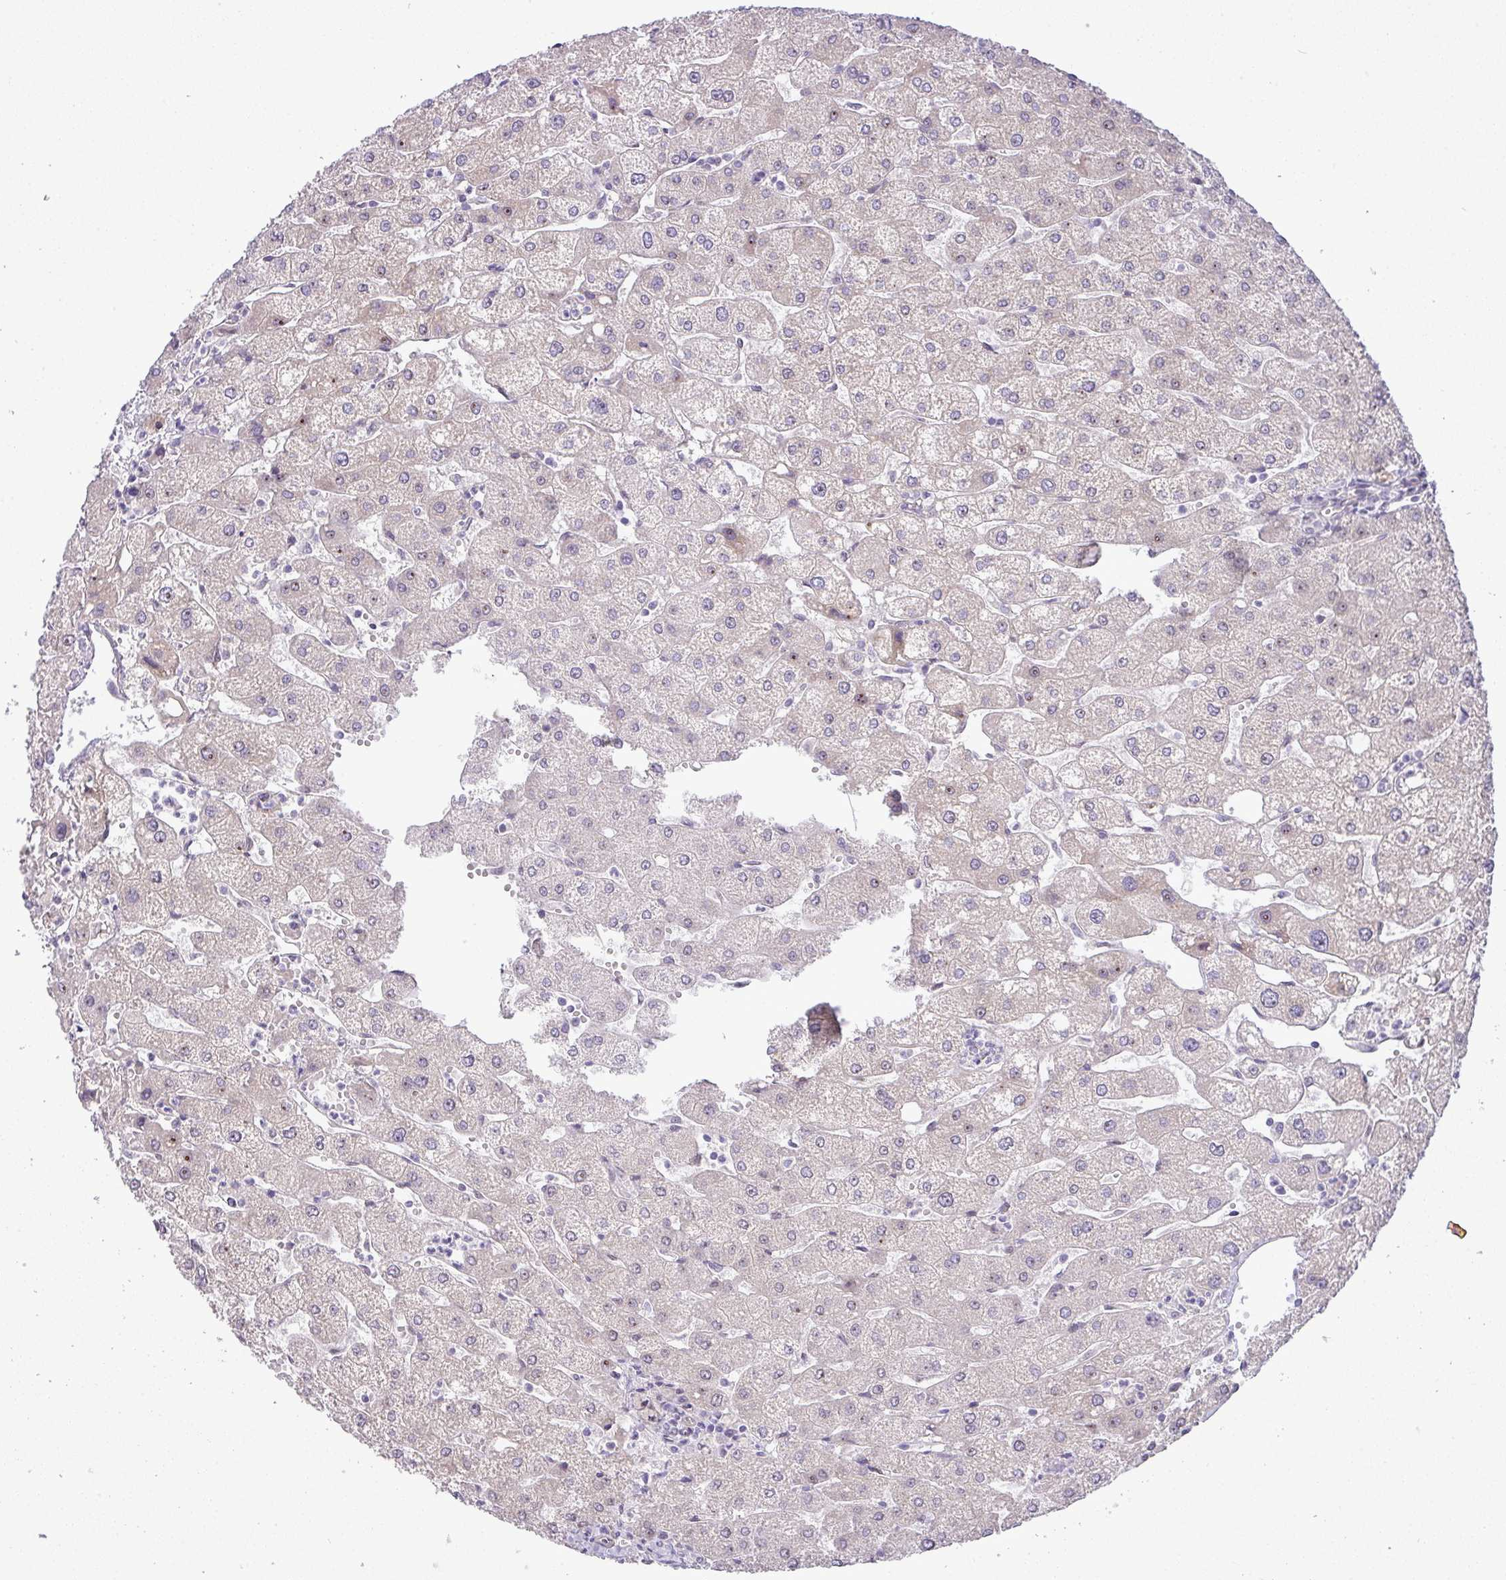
{"staining": {"intensity": "negative", "quantity": "none", "location": "none"}, "tissue": "liver", "cell_type": "Cholangiocytes", "image_type": "normal", "snomed": [{"axis": "morphology", "description": "Normal tissue, NOS"}, {"axis": "topography", "description": "Liver"}], "caption": "Immunohistochemistry of normal liver shows no positivity in cholangiocytes. The staining was performed using DAB to visualize the protein expression in brown, while the nuclei were stained in blue with hematoxylin (Magnification: 20x).", "gene": "MAK16", "patient": {"sex": "male", "age": 67}}